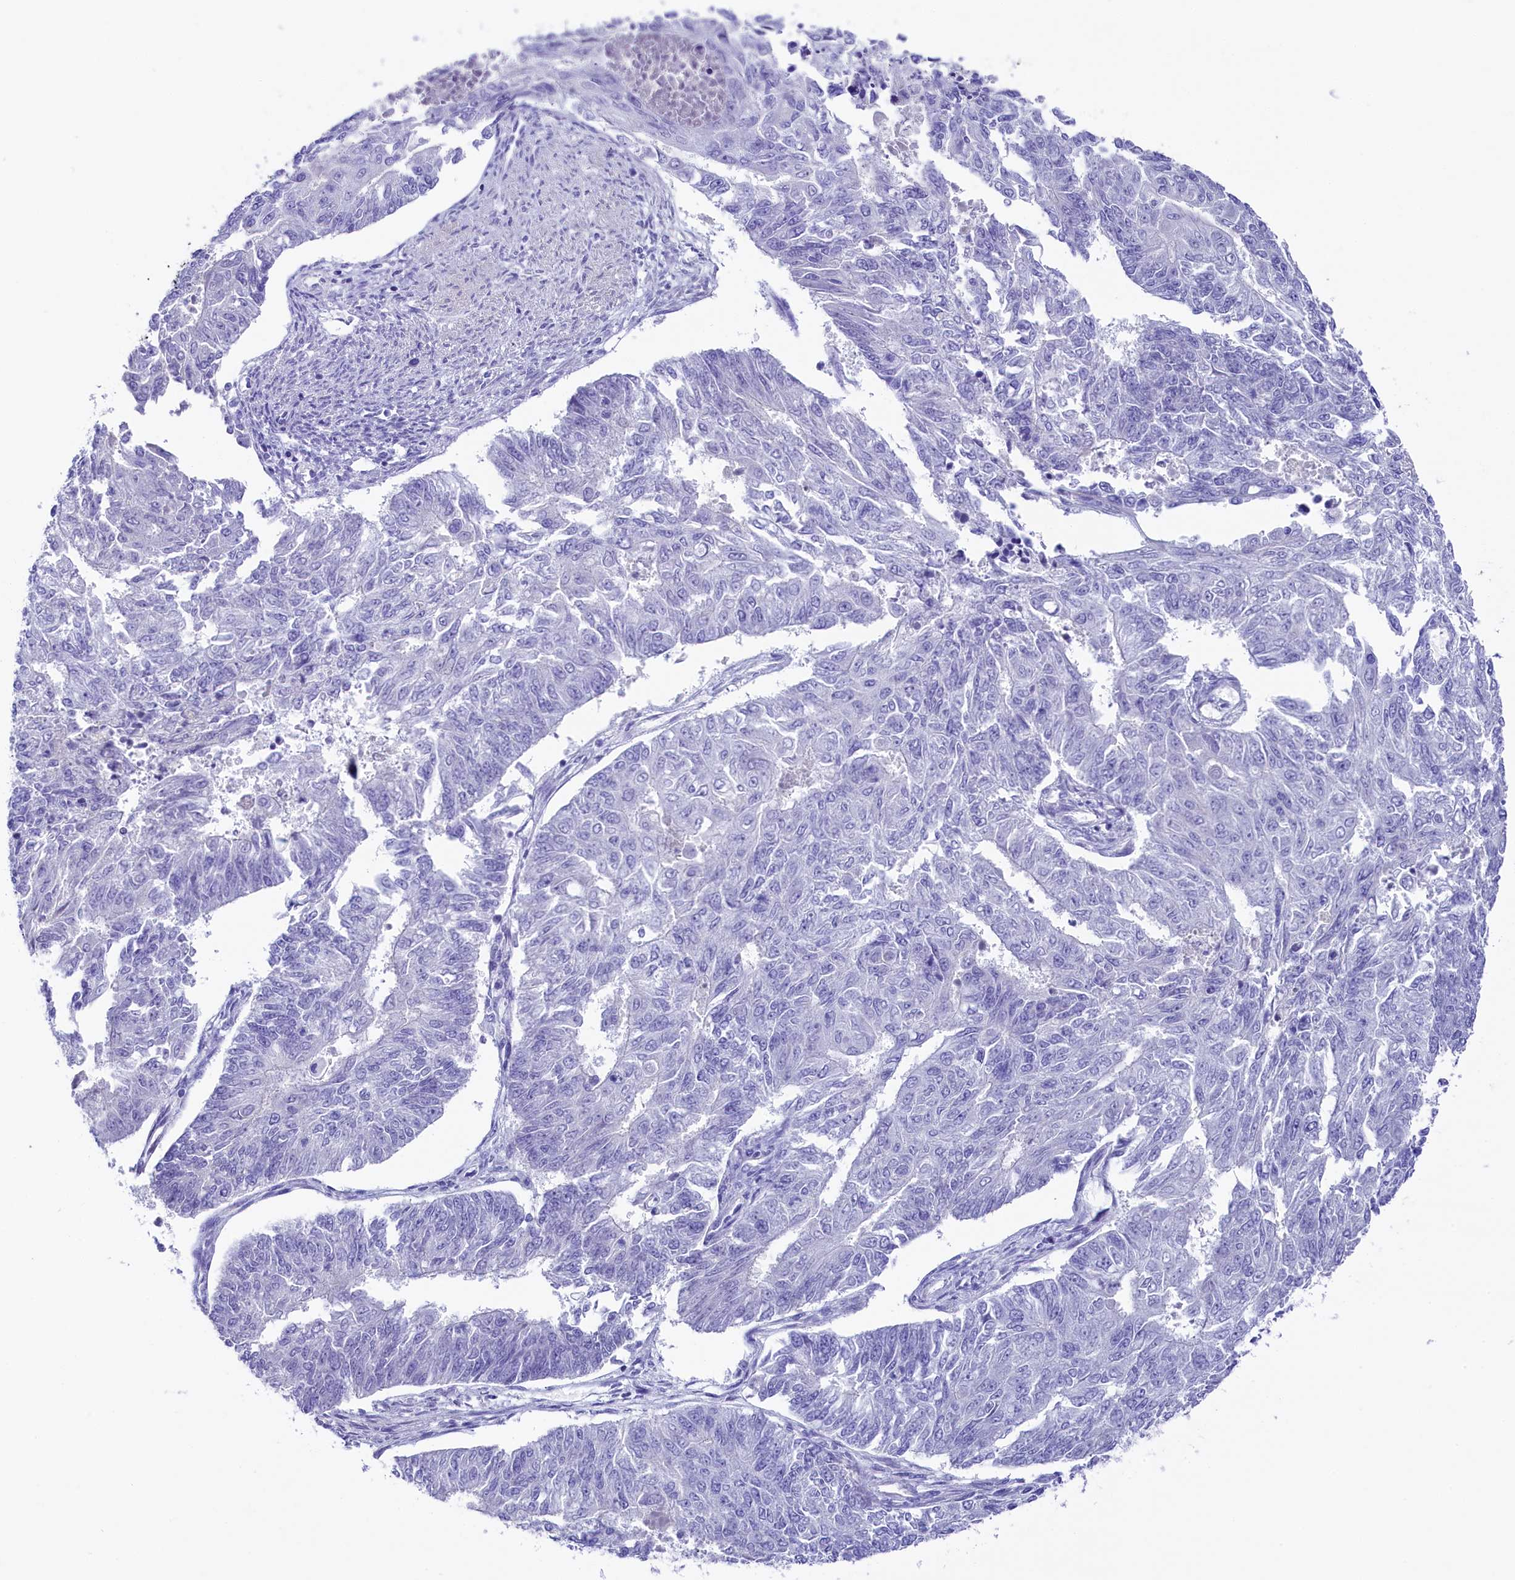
{"staining": {"intensity": "negative", "quantity": "none", "location": "none"}, "tissue": "endometrial cancer", "cell_type": "Tumor cells", "image_type": "cancer", "snomed": [{"axis": "morphology", "description": "Adenocarcinoma, NOS"}, {"axis": "topography", "description": "Endometrium"}], "caption": "The immunohistochemistry photomicrograph has no significant positivity in tumor cells of endometrial cancer tissue.", "gene": "SKIDA1", "patient": {"sex": "female", "age": 32}}